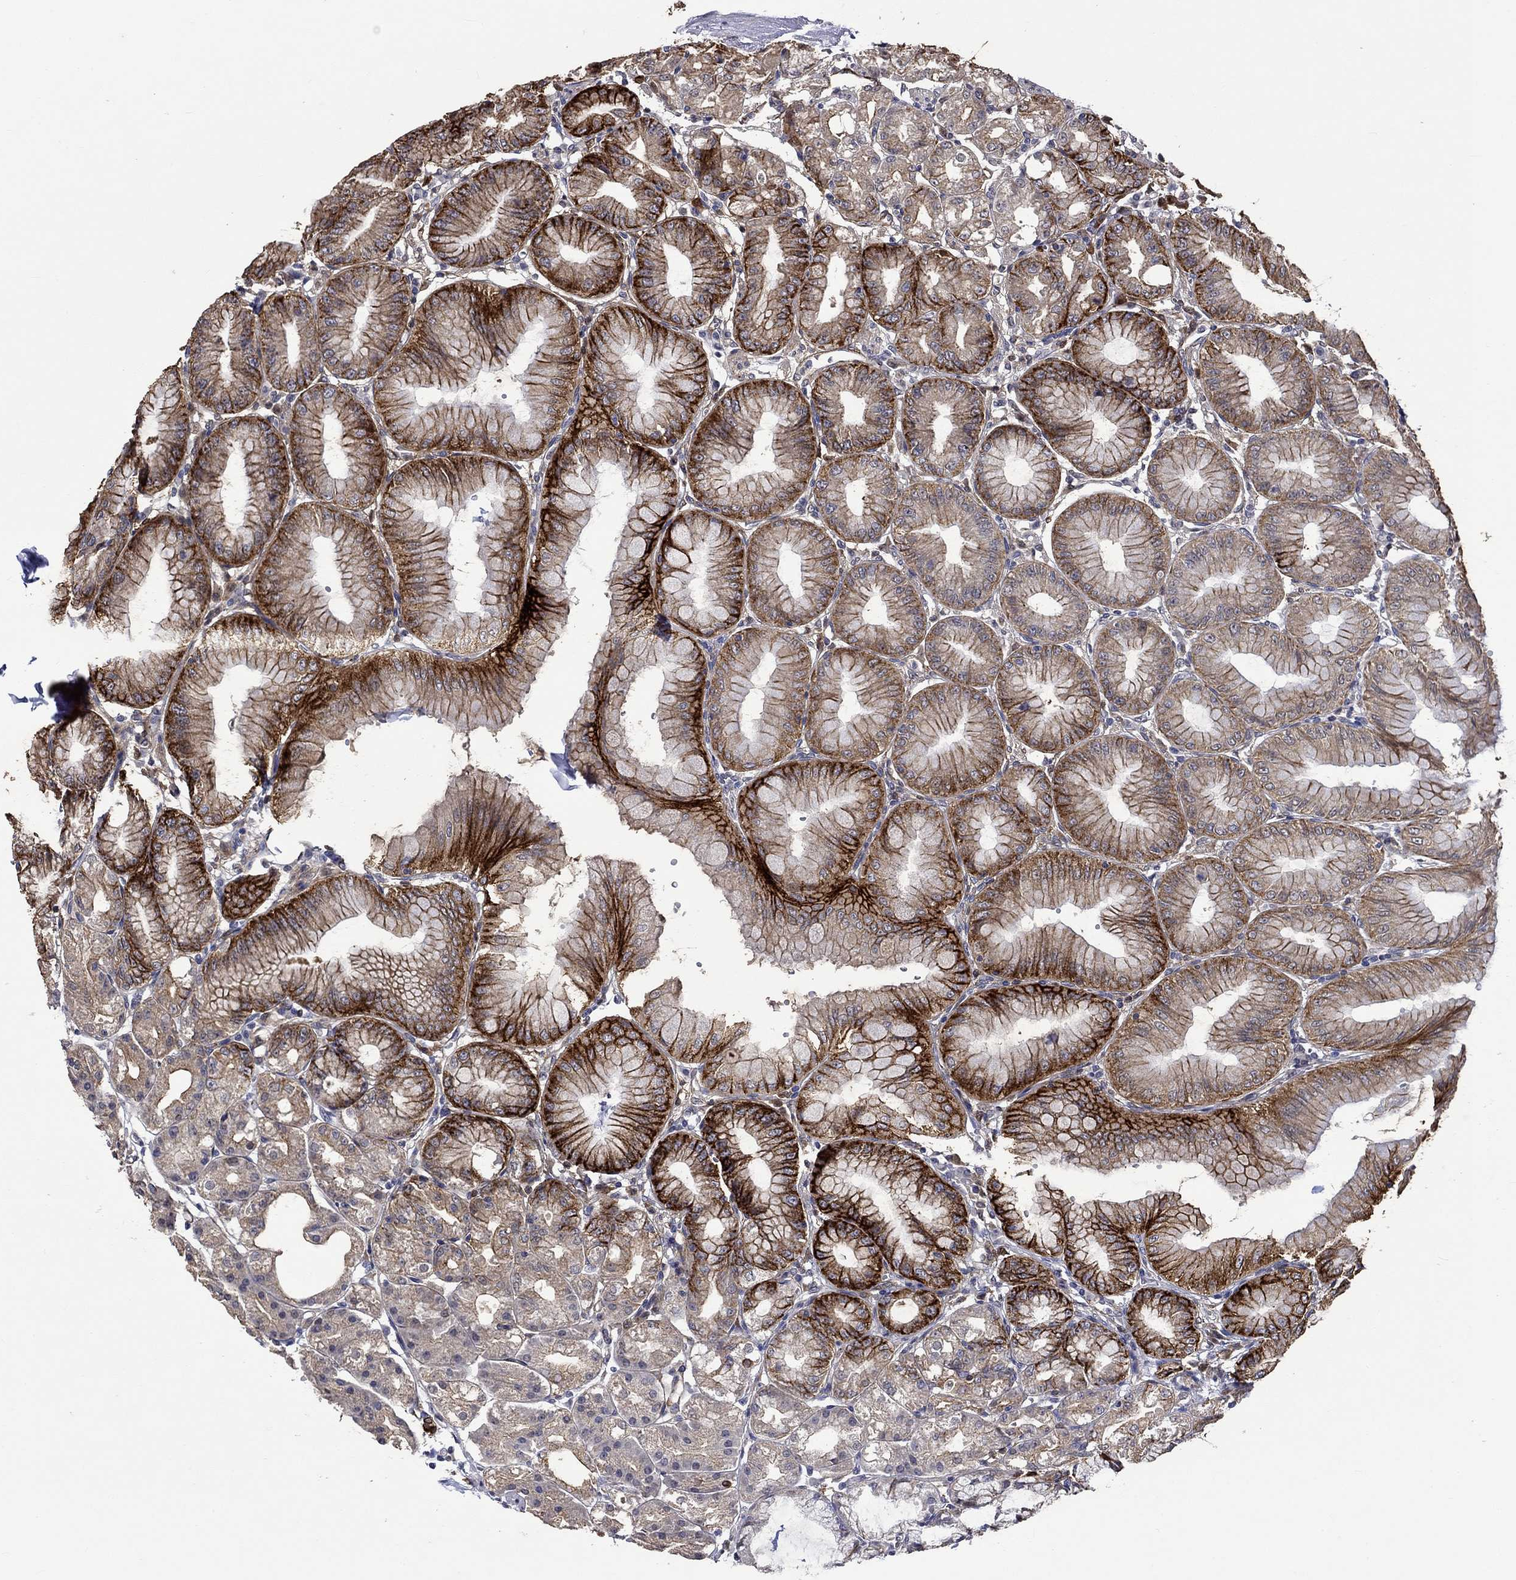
{"staining": {"intensity": "strong", "quantity": "25%-75%", "location": "cytoplasmic/membranous"}, "tissue": "stomach", "cell_type": "Glandular cells", "image_type": "normal", "snomed": [{"axis": "morphology", "description": "Normal tissue, NOS"}, {"axis": "topography", "description": "Stomach"}], "caption": "The histopathology image shows staining of normal stomach, revealing strong cytoplasmic/membranous protein expression (brown color) within glandular cells. (DAB IHC, brown staining for protein, blue staining for nuclei).", "gene": "DDX3Y", "patient": {"sex": "male", "age": 71}}